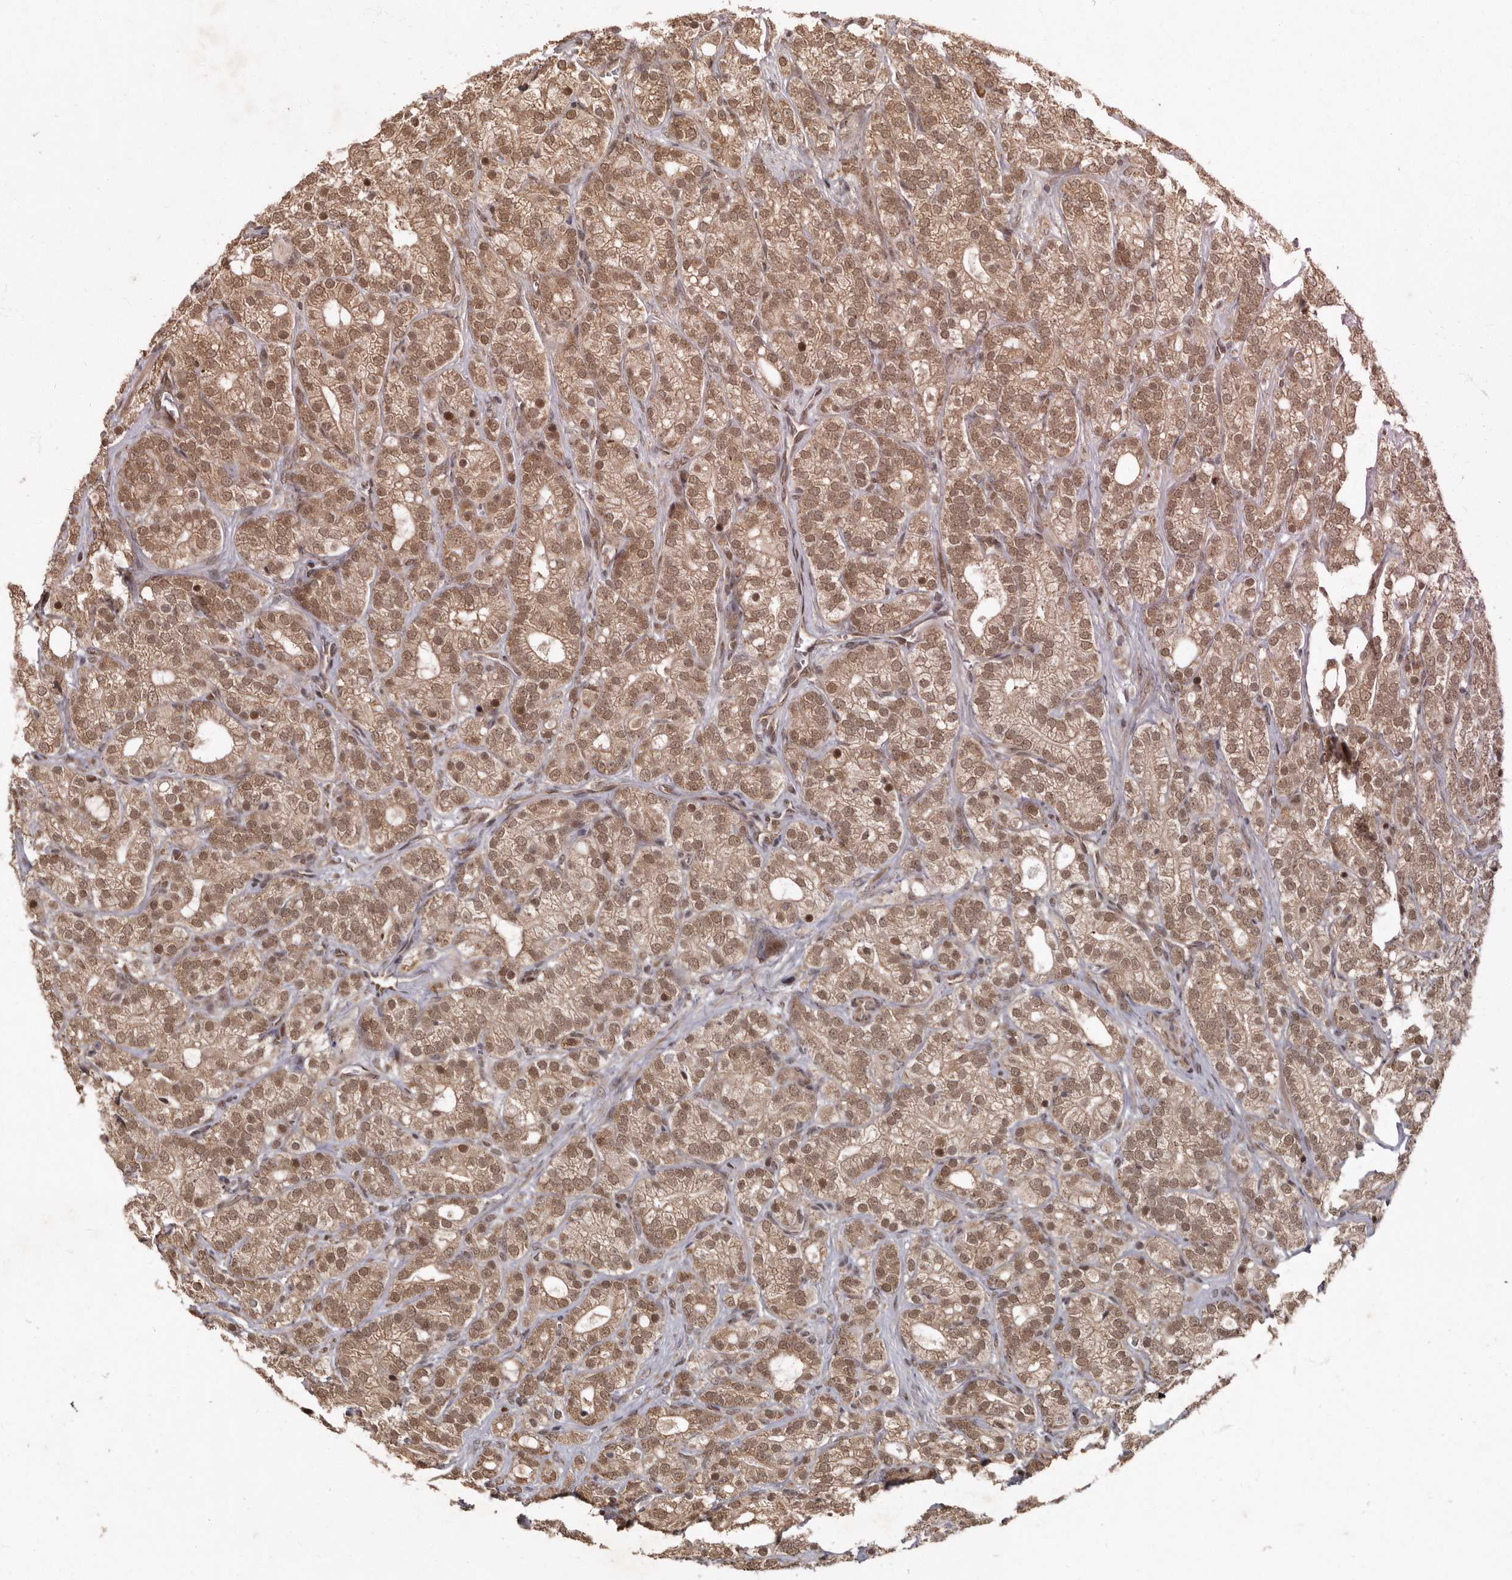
{"staining": {"intensity": "moderate", "quantity": ">75%", "location": "cytoplasmic/membranous,nuclear"}, "tissue": "prostate cancer", "cell_type": "Tumor cells", "image_type": "cancer", "snomed": [{"axis": "morphology", "description": "Adenocarcinoma, High grade"}, {"axis": "topography", "description": "Prostate"}], "caption": "DAB immunohistochemical staining of human prostate cancer reveals moderate cytoplasmic/membranous and nuclear protein staining in approximately >75% of tumor cells.", "gene": "LRGUK", "patient": {"sex": "male", "age": 57}}